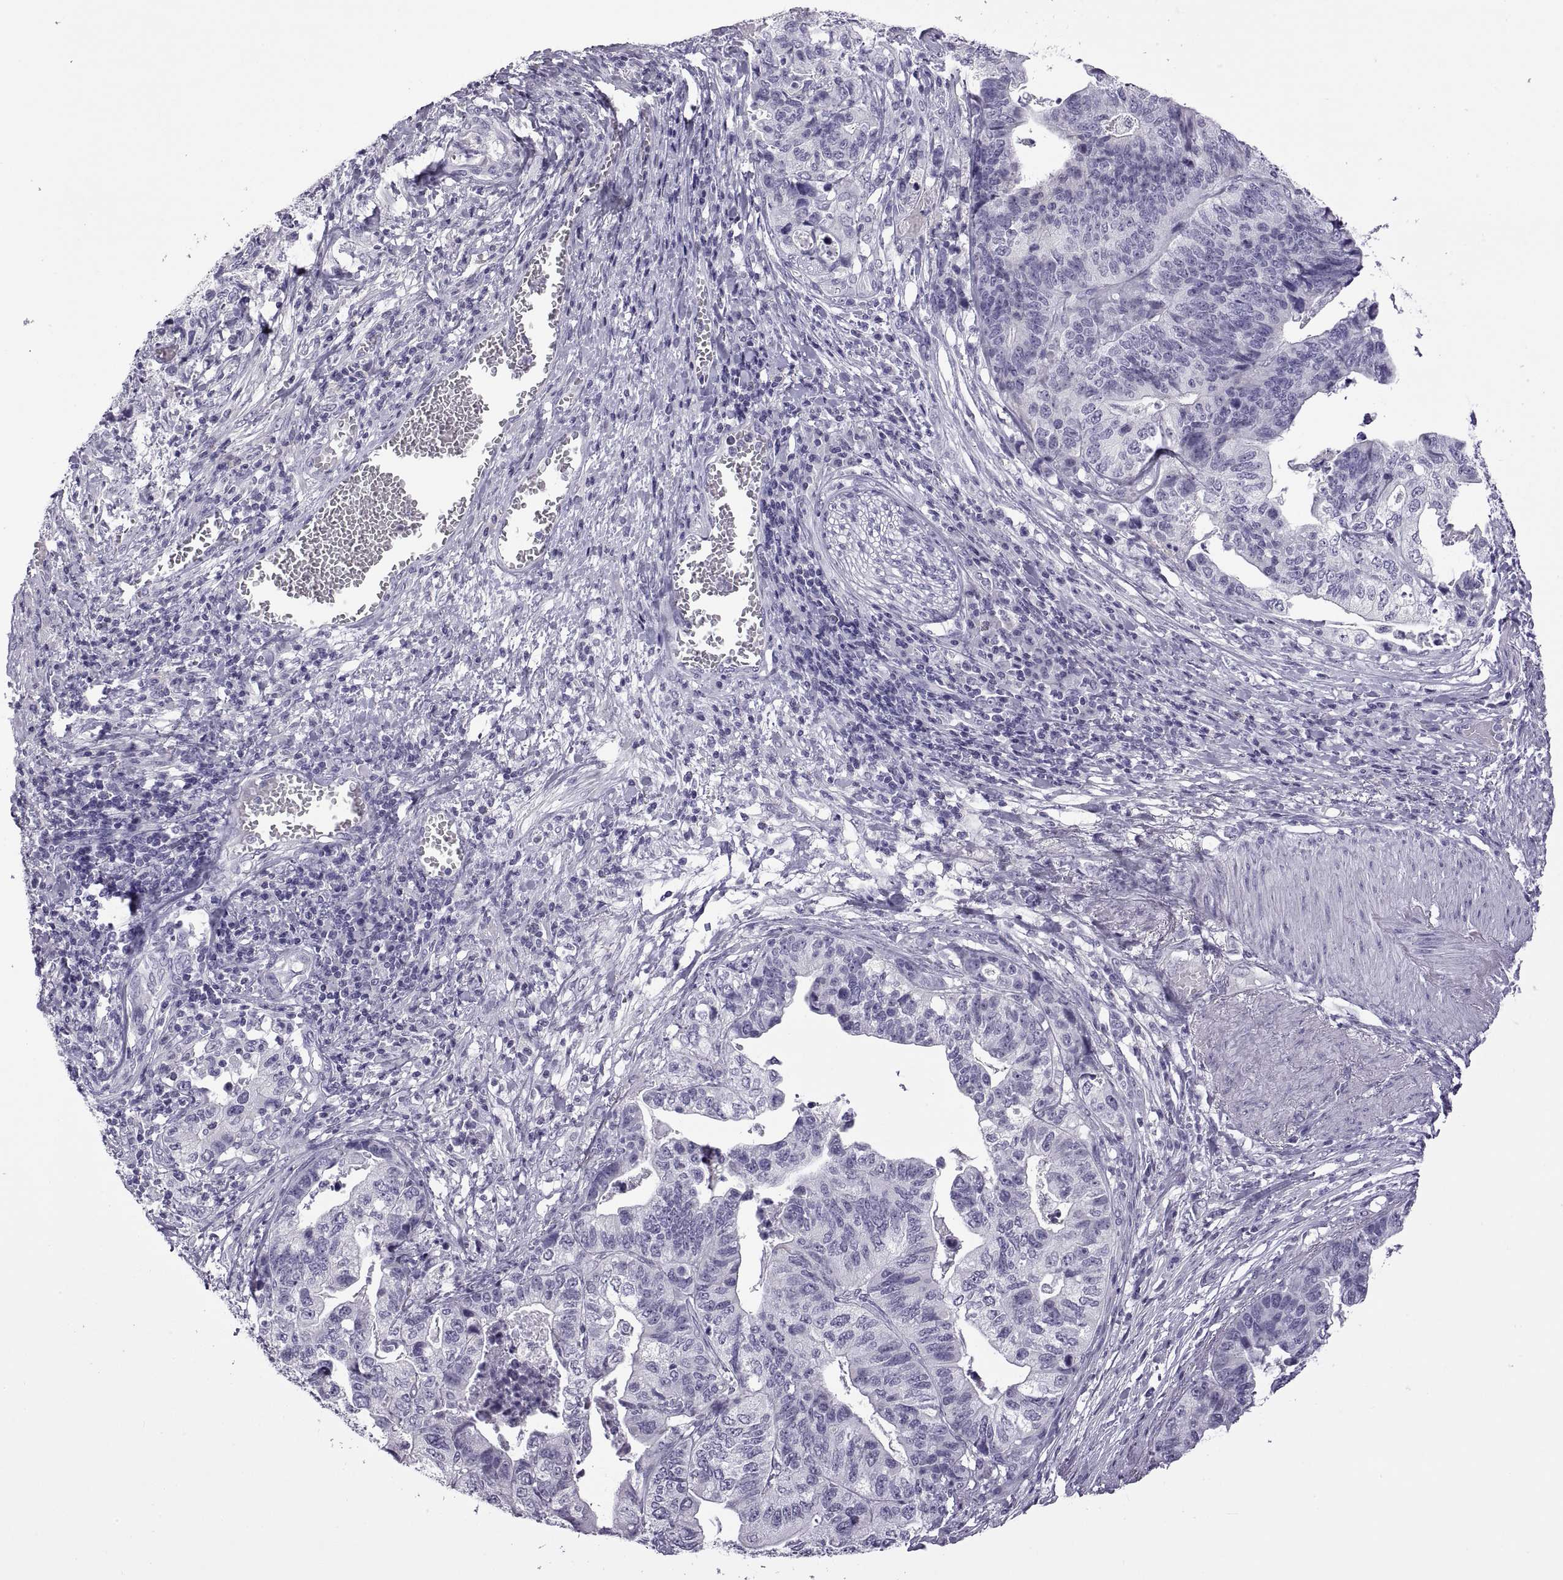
{"staining": {"intensity": "negative", "quantity": "none", "location": "none"}, "tissue": "stomach cancer", "cell_type": "Tumor cells", "image_type": "cancer", "snomed": [{"axis": "morphology", "description": "Adenocarcinoma, NOS"}, {"axis": "topography", "description": "Stomach, upper"}], "caption": "An IHC image of stomach cancer (adenocarcinoma) is shown. There is no staining in tumor cells of stomach cancer (adenocarcinoma).", "gene": "RDM1", "patient": {"sex": "female", "age": 67}}